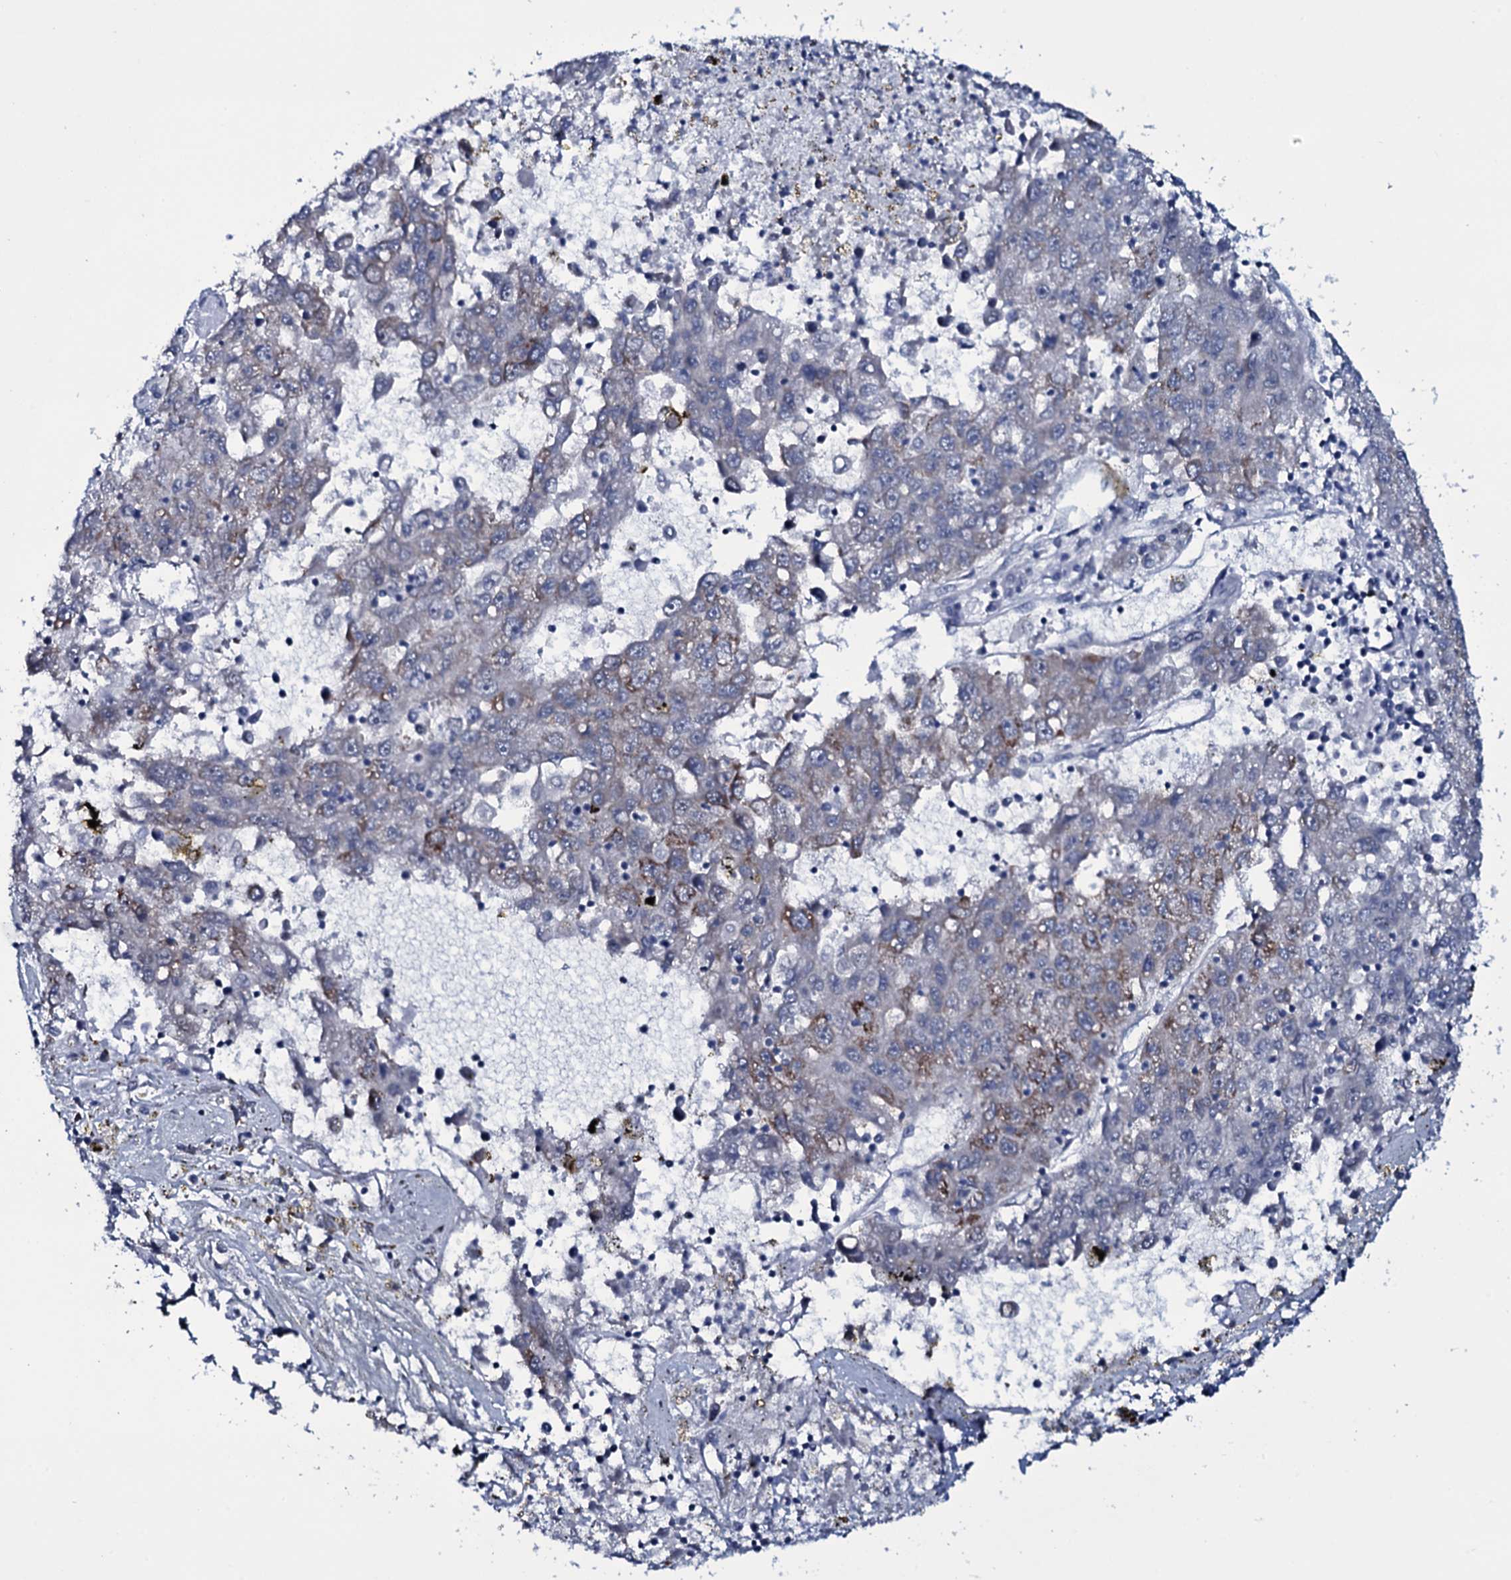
{"staining": {"intensity": "moderate", "quantity": "<25%", "location": "cytoplasmic/membranous"}, "tissue": "liver cancer", "cell_type": "Tumor cells", "image_type": "cancer", "snomed": [{"axis": "morphology", "description": "Carcinoma, Hepatocellular, NOS"}, {"axis": "topography", "description": "Liver"}], "caption": "Immunohistochemistry (IHC) micrograph of neoplastic tissue: liver hepatocellular carcinoma stained using IHC reveals low levels of moderate protein expression localized specifically in the cytoplasmic/membranous of tumor cells, appearing as a cytoplasmic/membranous brown color.", "gene": "WIPF3", "patient": {"sex": "male", "age": 49}}